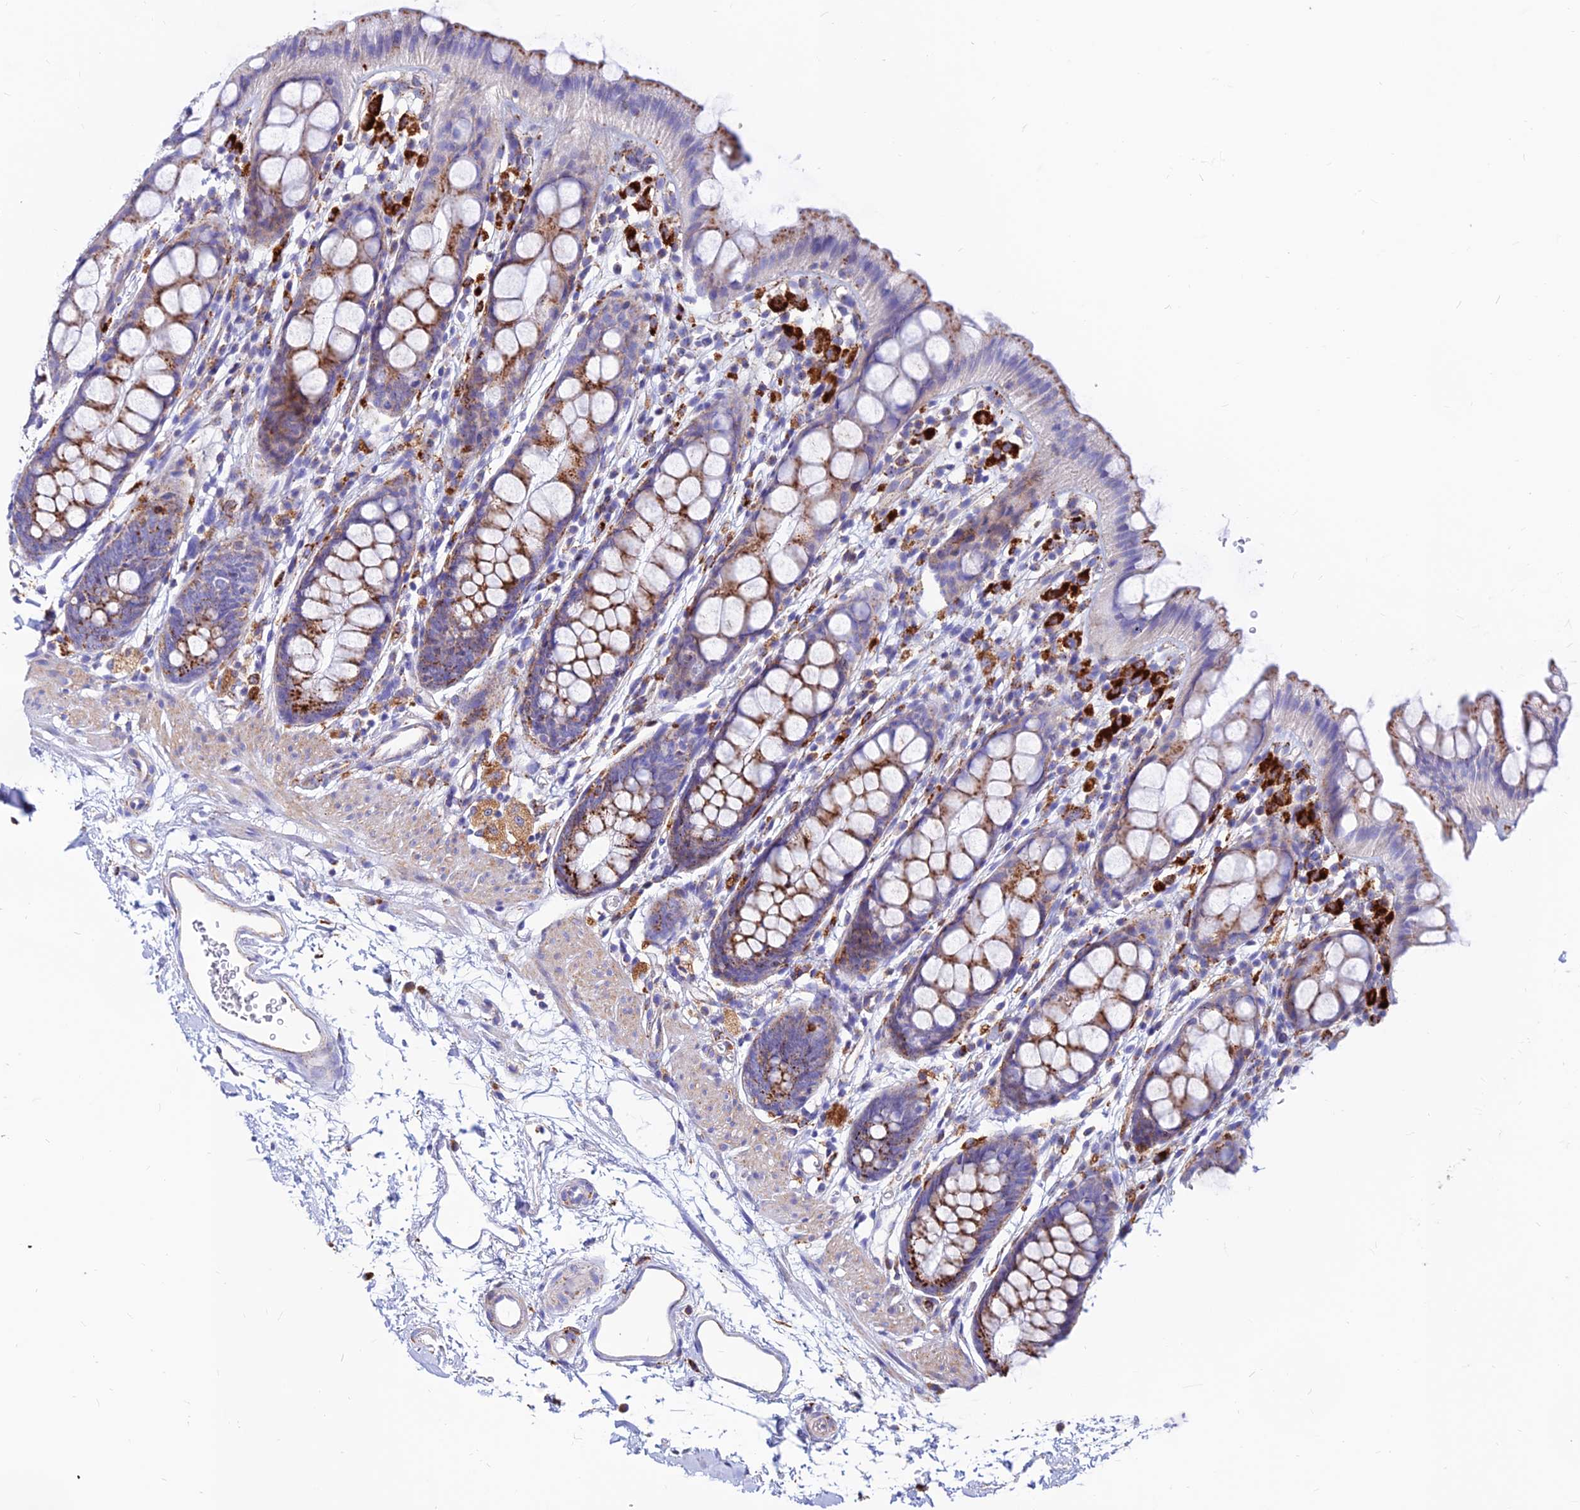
{"staining": {"intensity": "moderate", "quantity": ">75%", "location": "cytoplasmic/membranous"}, "tissue": "rectum", "cell_type": "Glandular cells", "image_type": "normal", "snomed": [{"axis": "morphology", "description": "Normal tissue, NOS"}, {"axis": "topography", "description": "Rectum"}], "caption": "Brown immunohistochemical staining in benign rectum exhibits moderate cytoplasmic/membranous positivity in approximately >75% of glandular cells.", "gene": "SPNS1", "patient": {"sex": "female", "age": 65}}